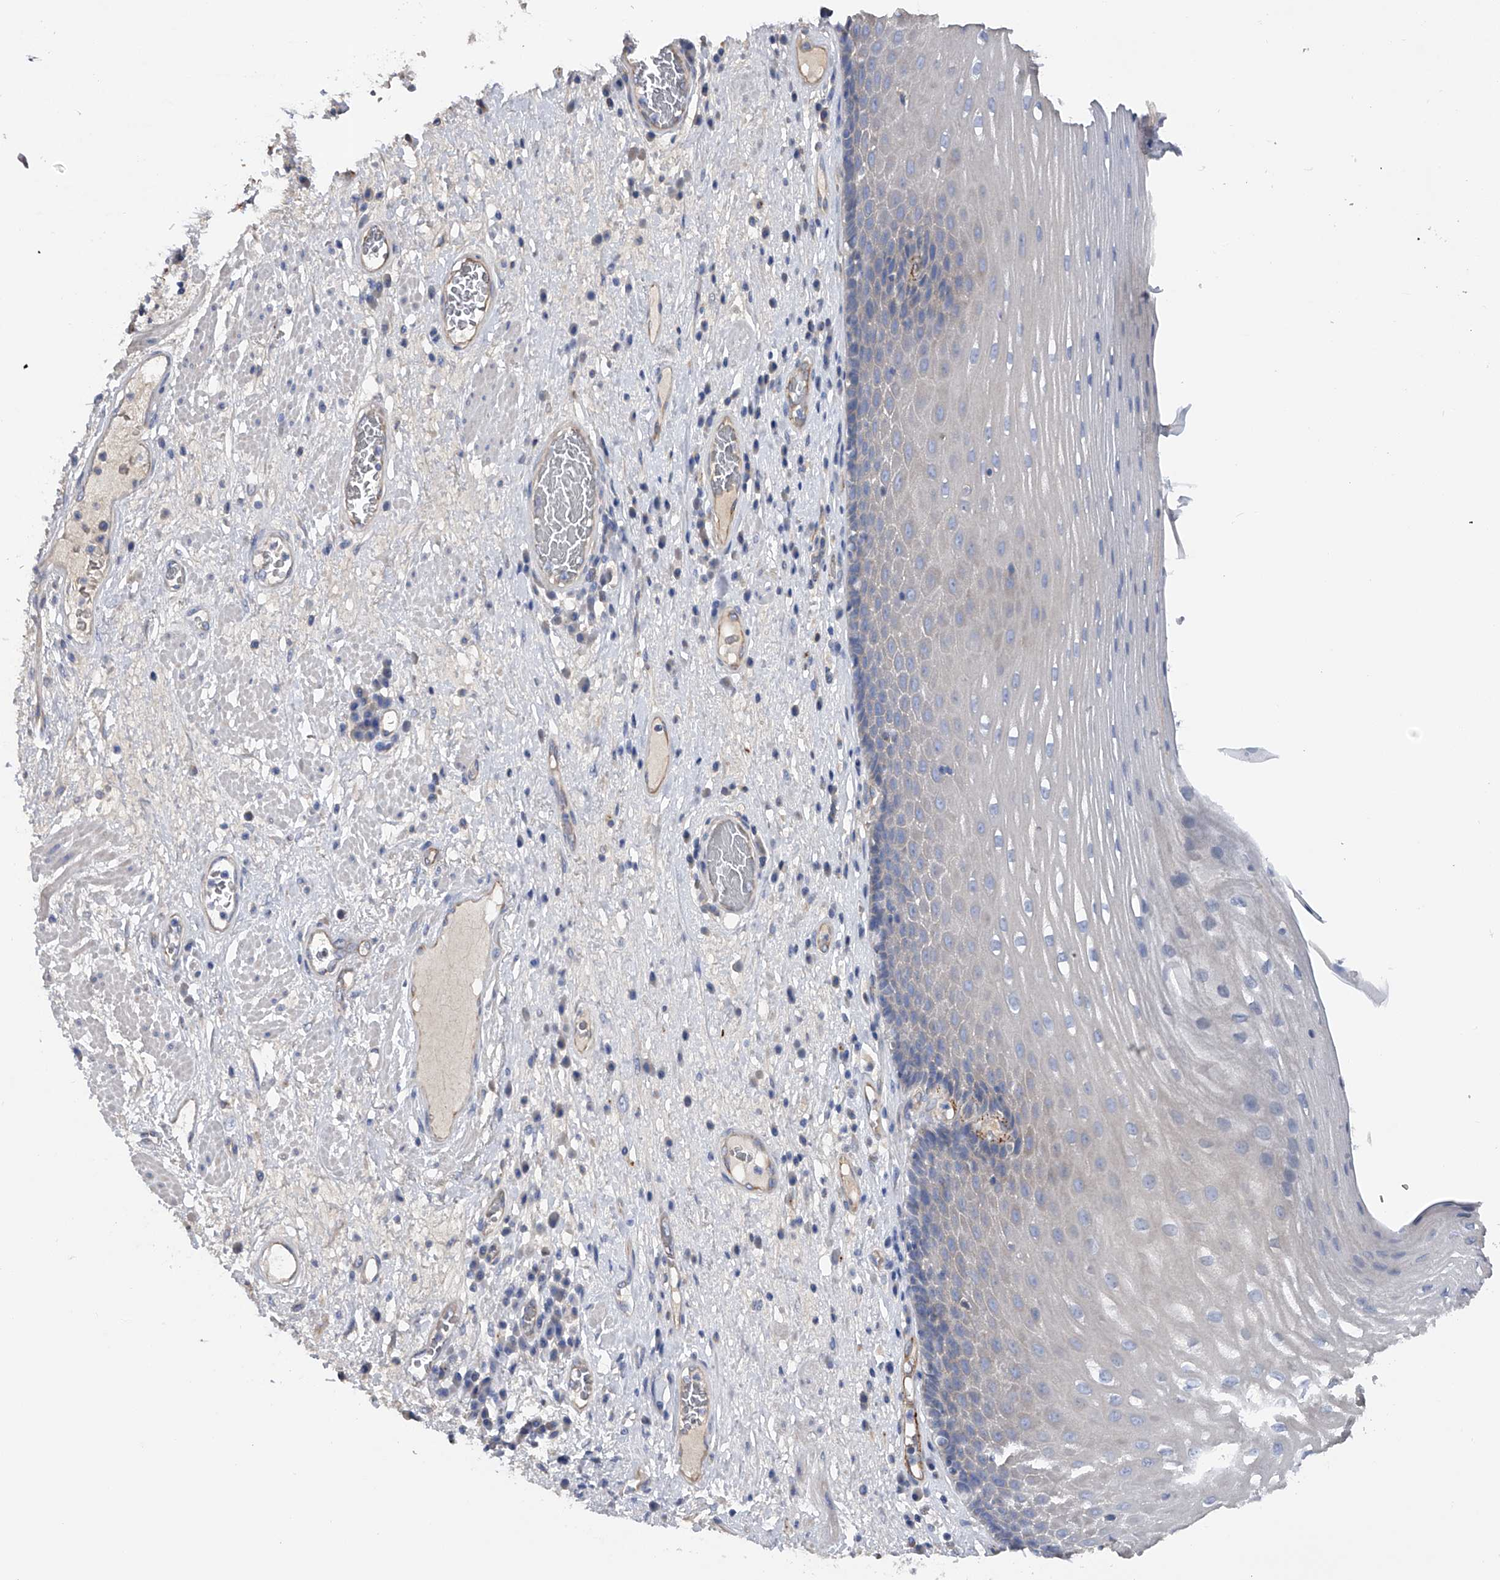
{"staining": {"intensity": "weak", "quantity": "<25%", "location": "cytoplasmic/membranous"}, "tissue": "esophagus", "cell_type": "Squamous epithelial cells", "image_type": "normal", "snomed": [{"axis": "morphology", "description": "Normal tissue, NOS"}, {"axis": "morphology", "description": "Adenocarcinoma, NOS"}, {"axis": "topography", "description": "Esophagus"}], "caption": "IHC of unremarkable esophagus reveals no expression in squamous epithelial cells.", "gene": "RWDD2A", "patient": {"sex": "male", "age": 62}}